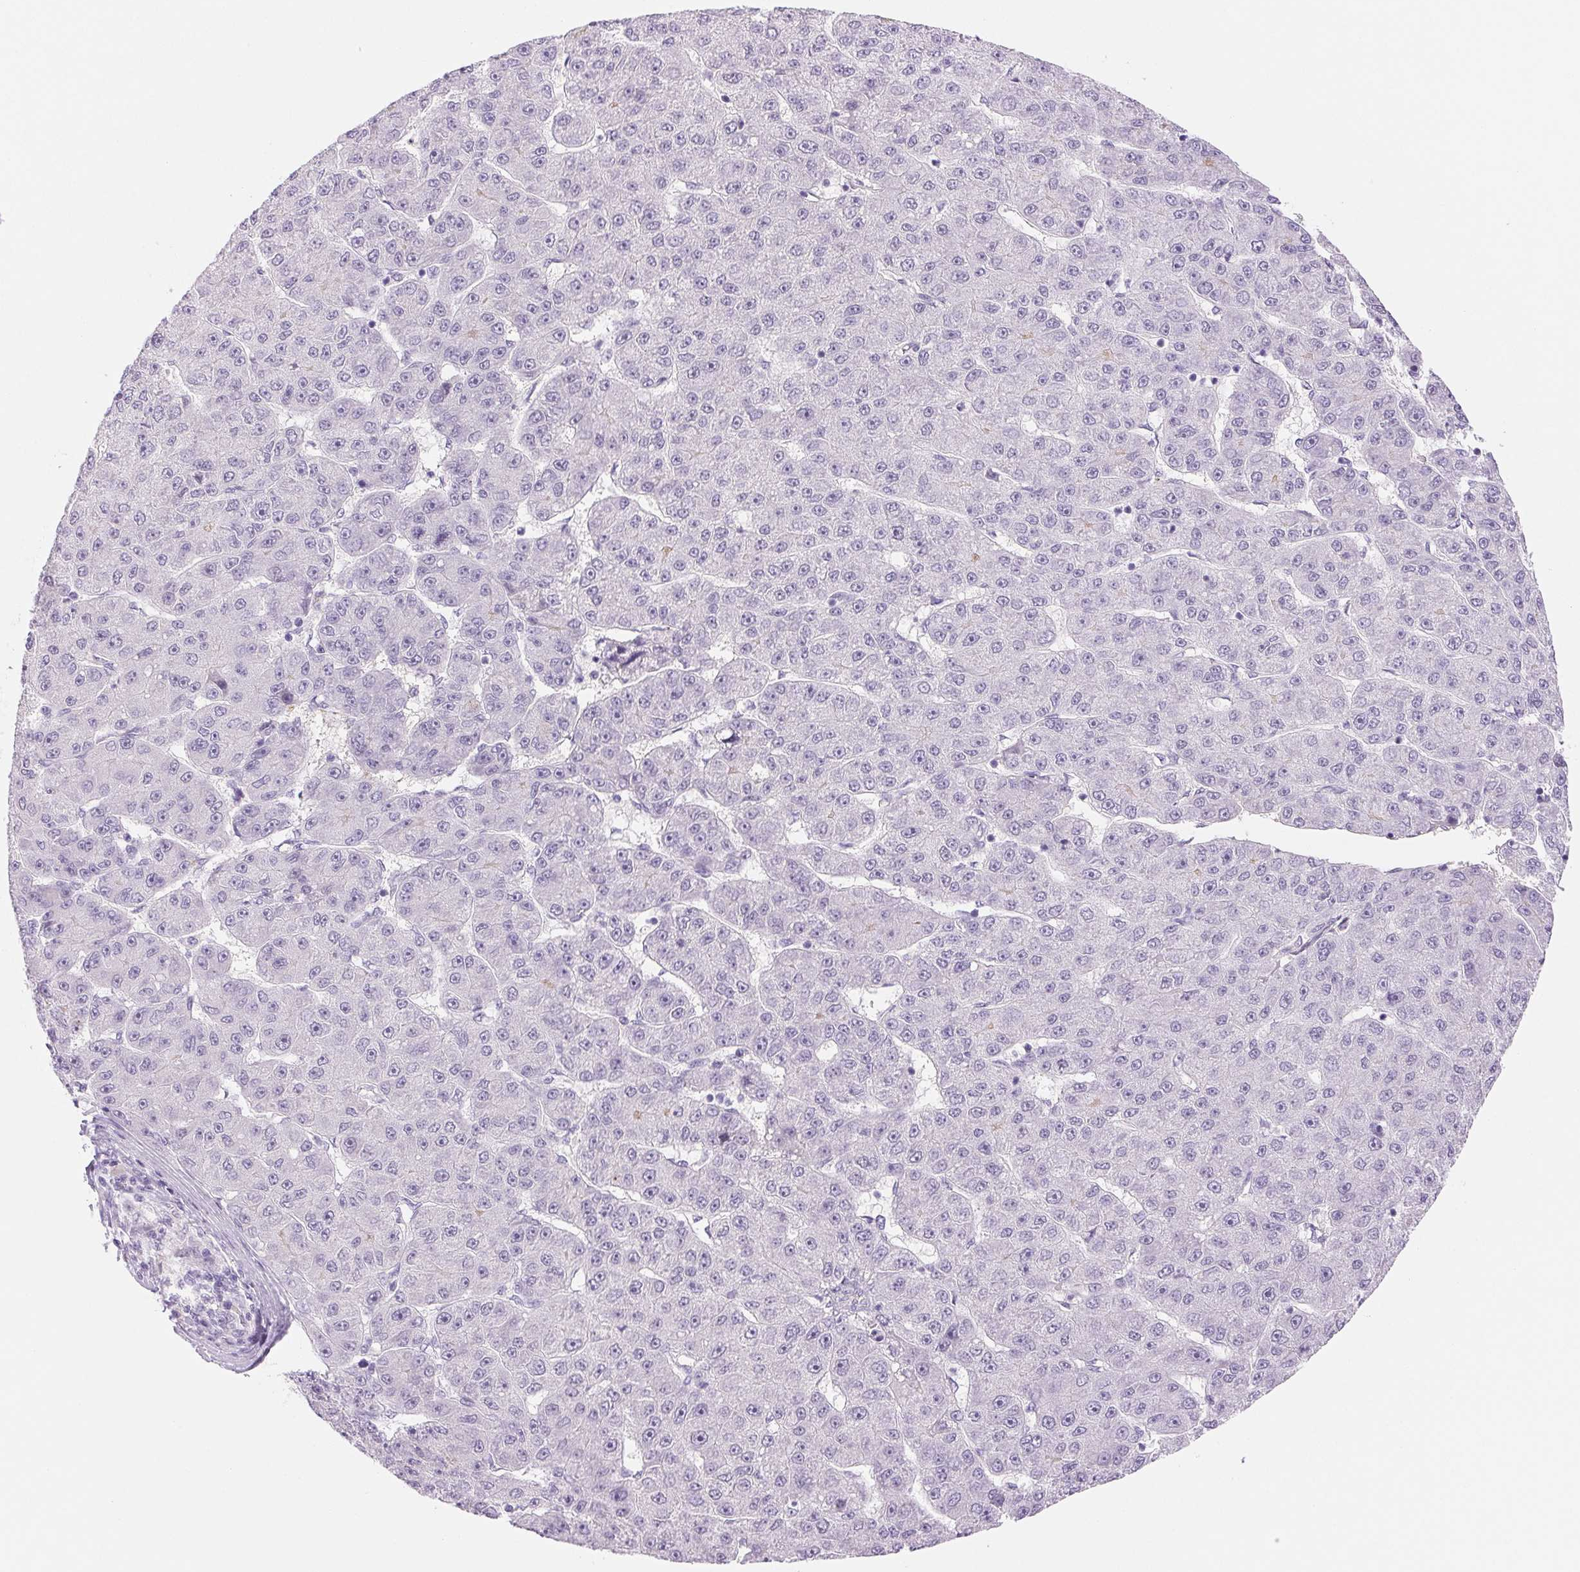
{"staining": {"intensity": "negative", "quantity": "none", "location": "none"}, "tissue": "liver cancer", "cell_type": "Tumor cells", "image_type": "cancer", "snomed": [{"axis": "morphology", "description": "Carcinoma, Hepatocellular, NOS"}, {"axis": "topography", "description": "Liver"}], "caption": "Immunohistochemistry photomicrograph of liver cancer stained for a protein (brown), which shows no positivity in tumor cells.", "gene": "IFIT1B", "patient": {"sex": "male", "age": 67}}